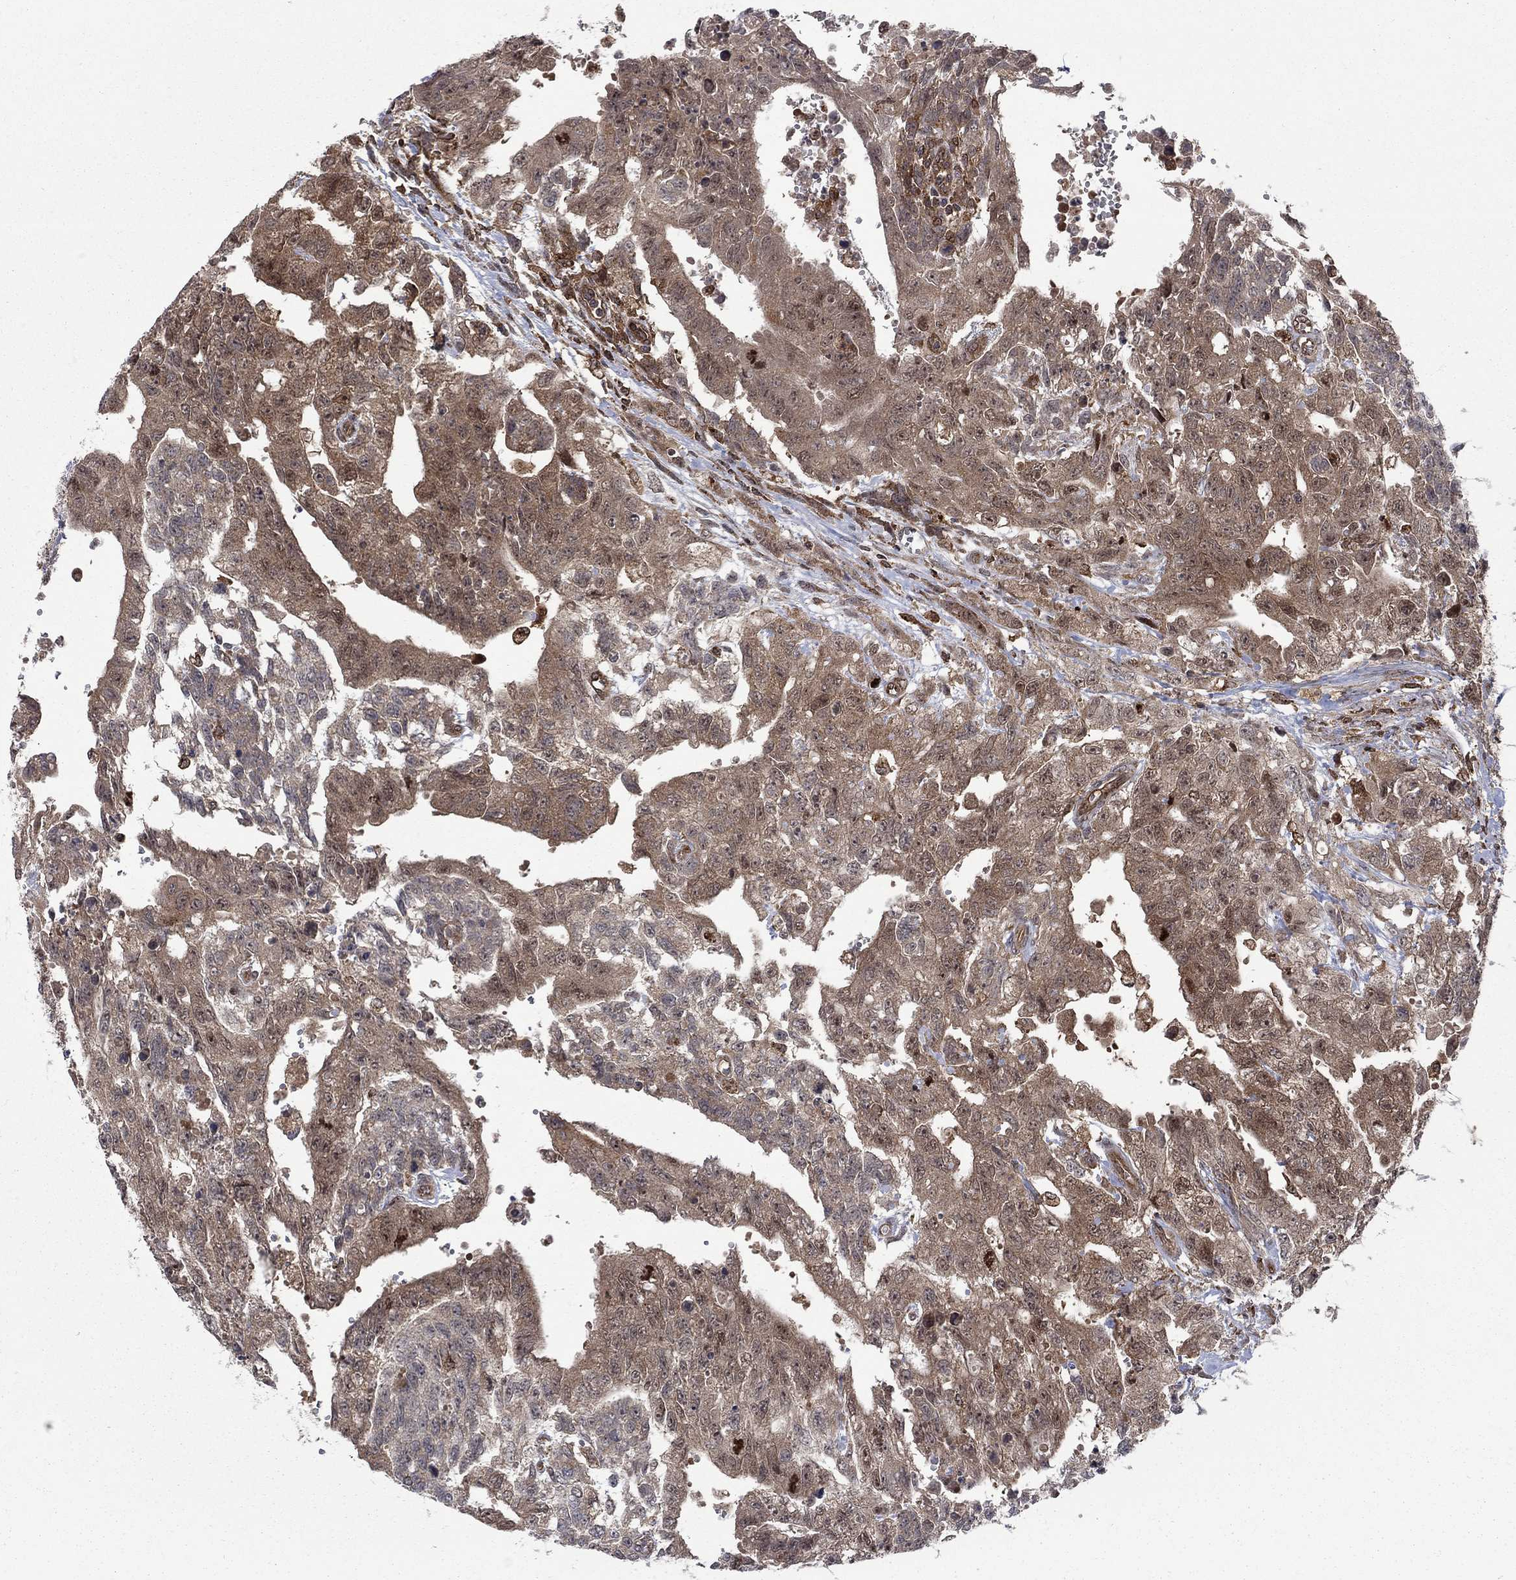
{"staining": {"intensity": "moderate", "quantity": ">75%", "location": "cytoplasmic/membranous"}, "tissue": "testis cancer", "cell_type": "Tumor cells", "image_type": "cancer", "snomed": [{"axis": "morphology", "description": "Carcinoma, Embryonal, NOS"}, {"axis": "topography", "description": "Testis"}], "caption": "Human embryonal carcinoma (testis) stained with a brown dye reveals moderate cytoplasmic/membranous positive expression in approximately >75% of tumor cells.", "gene": "IFI35", "patient": {"sex": "male", "age": 24}}